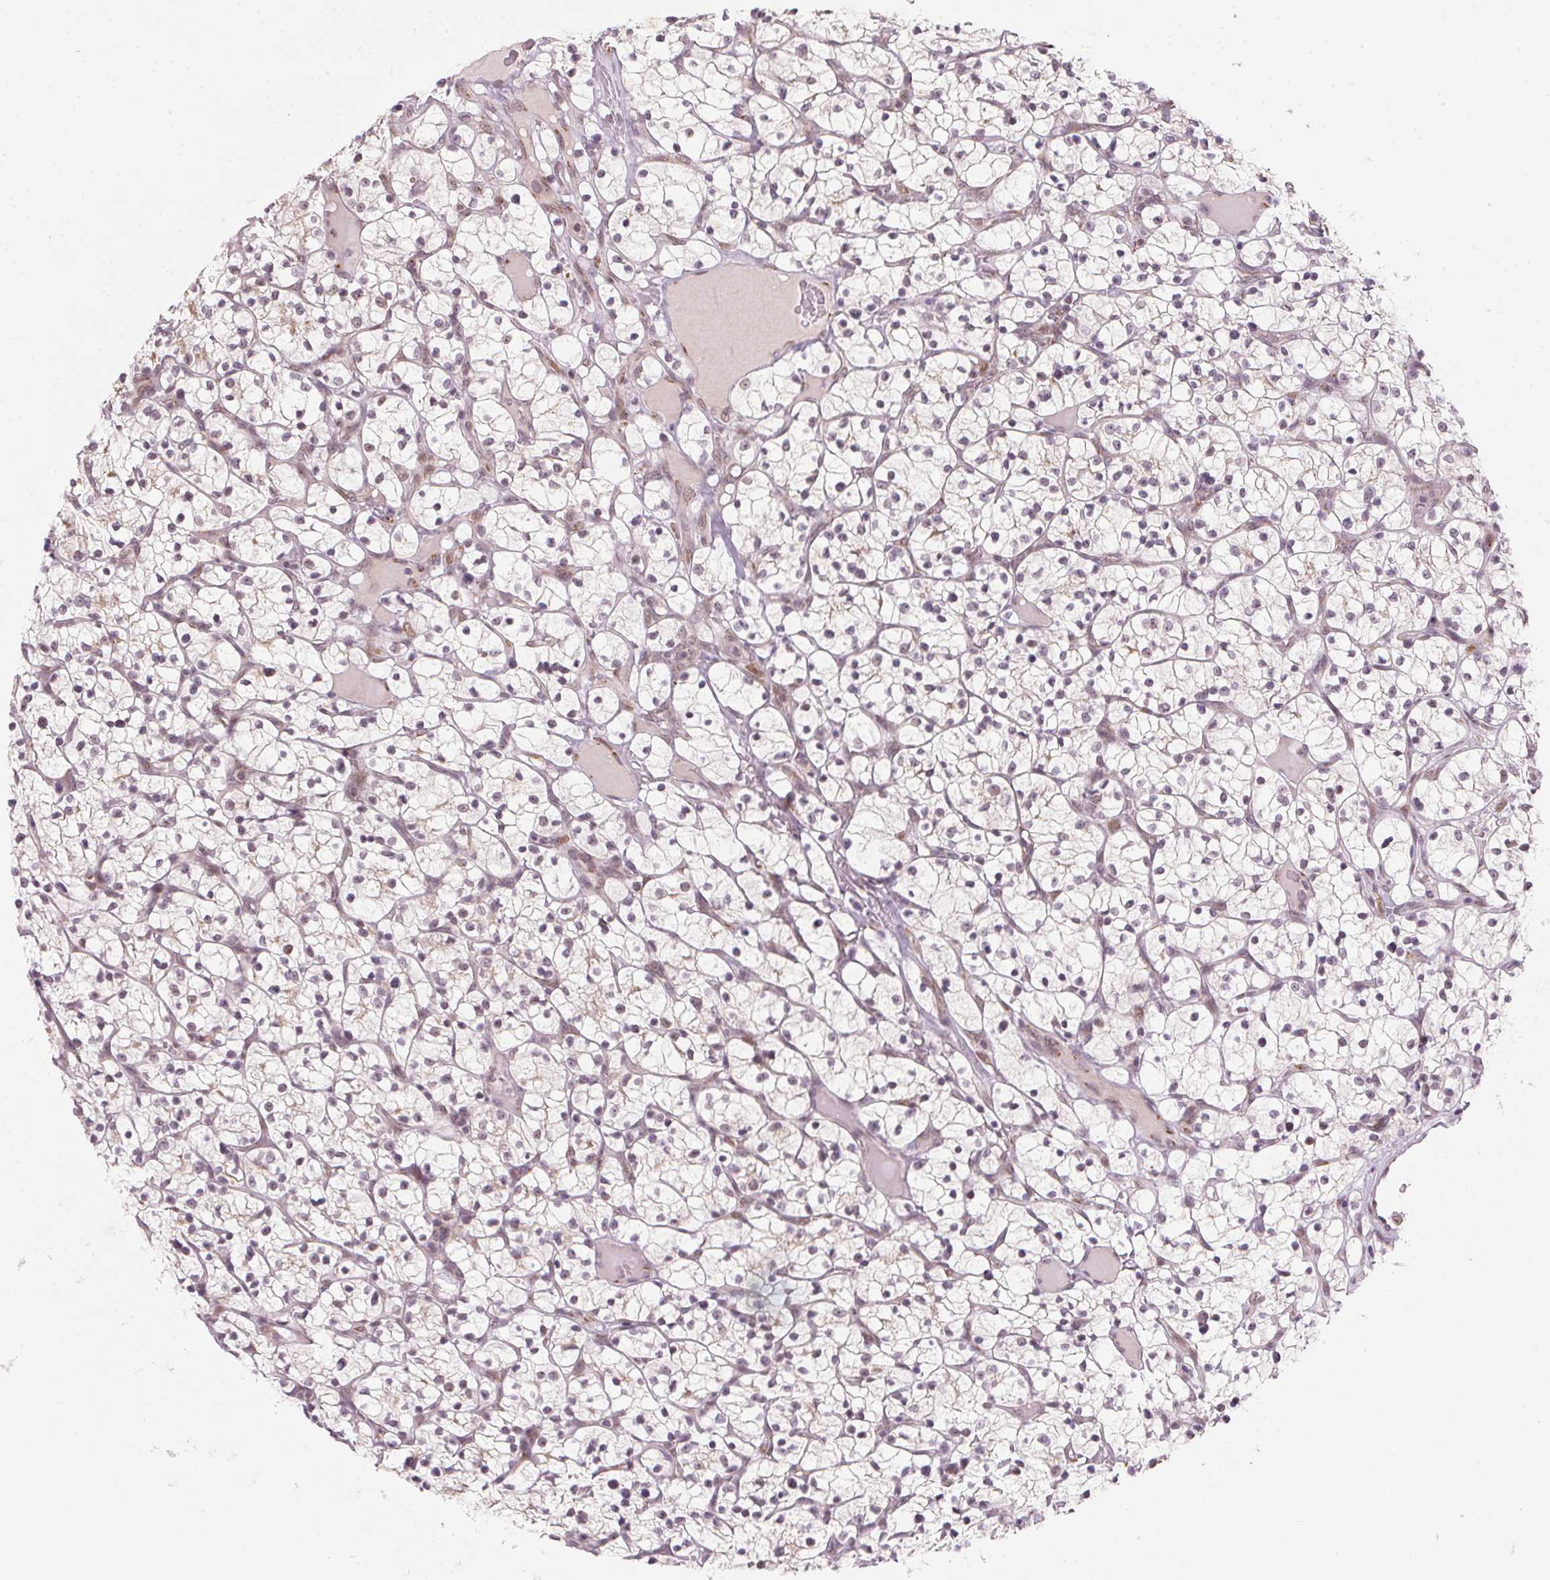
{"staining": {"intensity": "weak", "quantity": "25%-75%", "location": "cytoplasmic/membranous"}, "tissue": "renal cancer", "cell_type": "Tumor cells", "image_type": "cancer", "snomed": [{"axis": "morphology", "description": "Adenocarcinoma, NOS"}, {"axis": "topography", "description": "Kidney"}], "caption": "Weak cytoplasmic/membranous positivity is seen in about 25%-75% of tumor cells in adenocarcinoma (renal).", "gene": "RAB22A", "patient": {"sex": "female", "age": 64}}